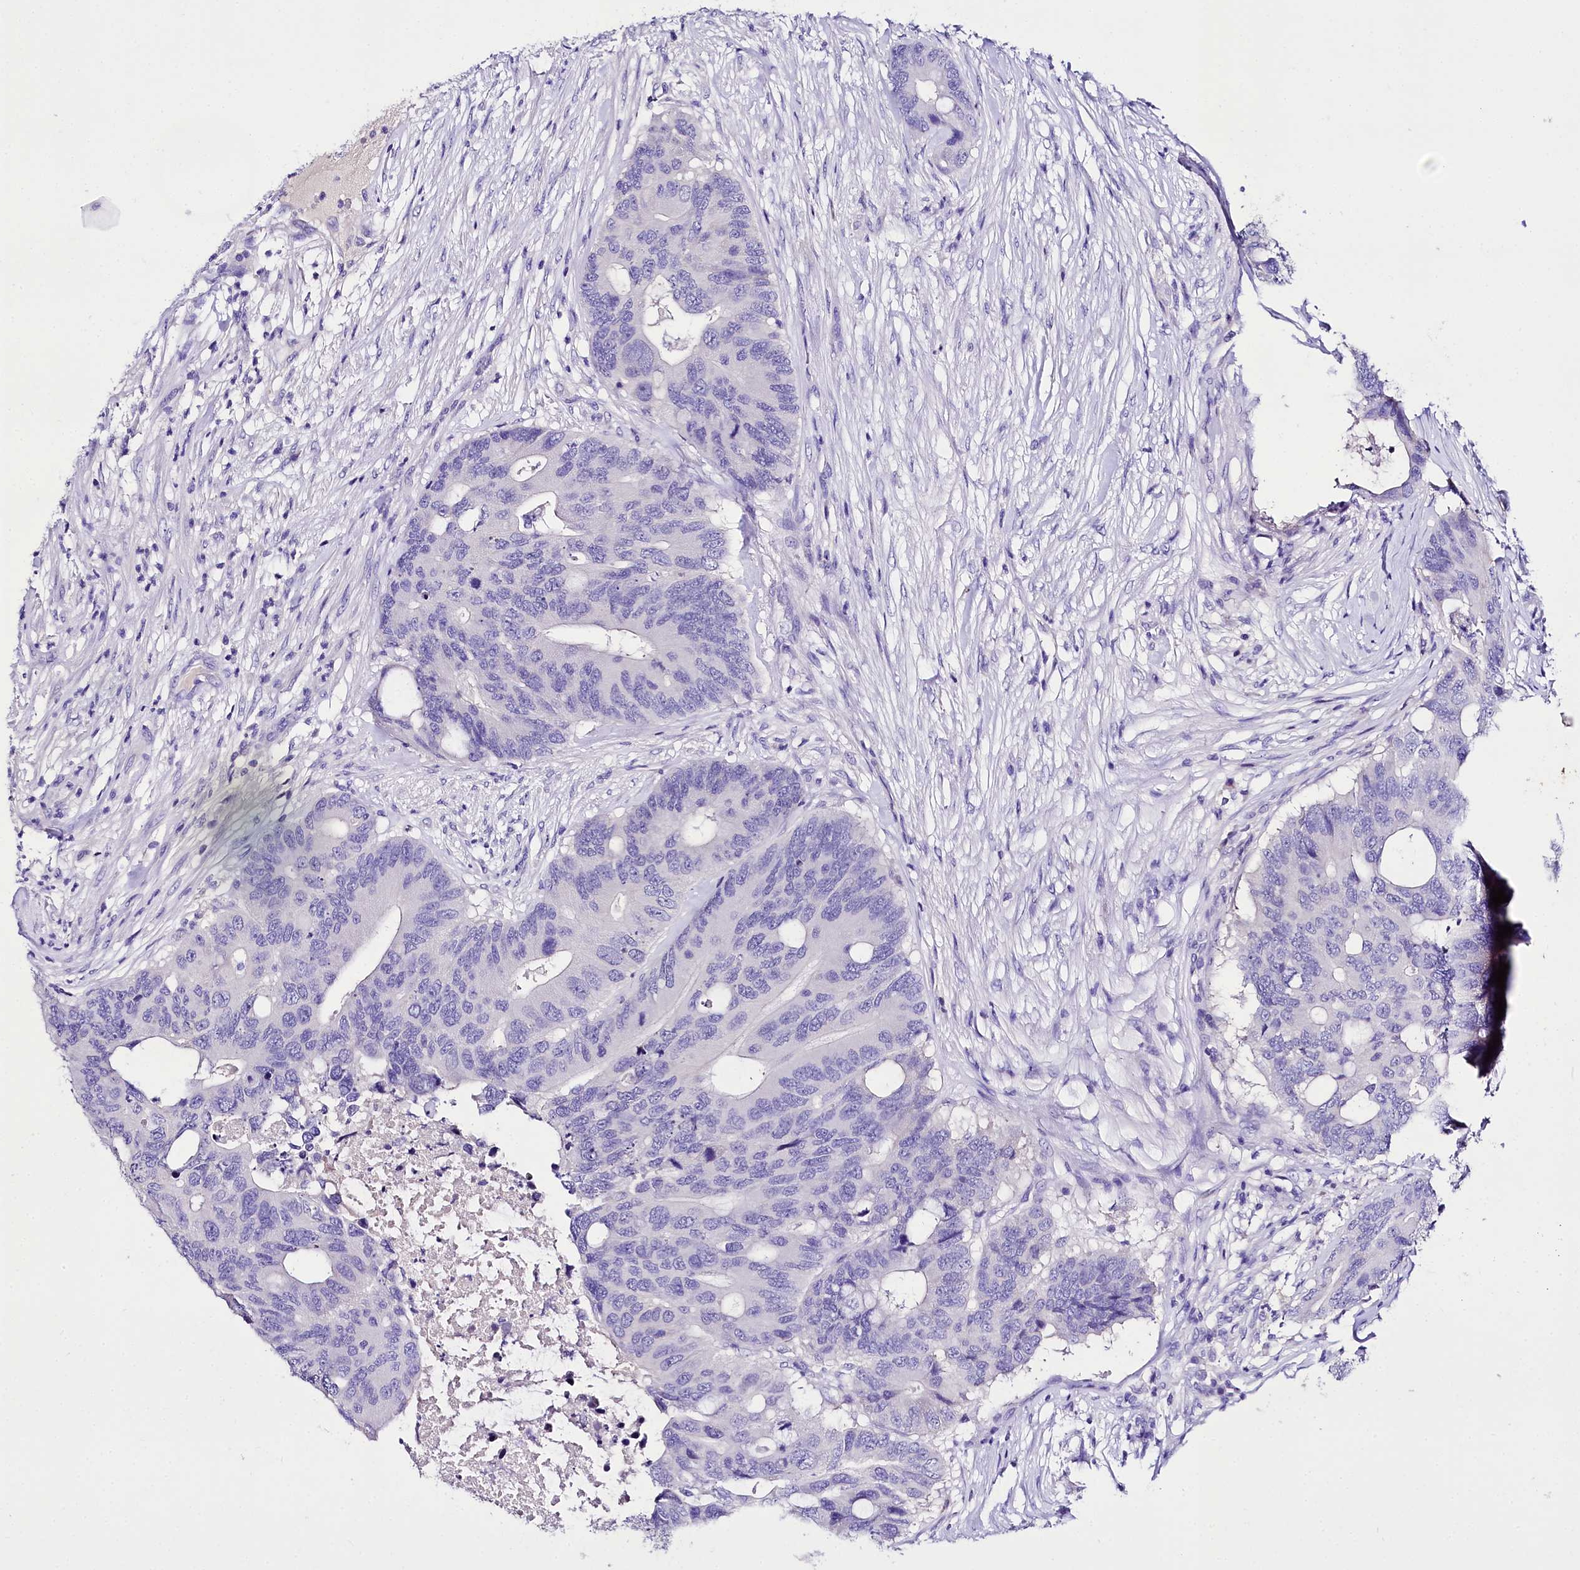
{"staining": {"intensity": "negative", "quantity": "none", "location": "none"}, "tissue": "colorectal cancer", "cell_type": "Tumor cells", "image_type": "cancer", "snomed": [{"axis": "morphology", "description": "Adenocarcinoma, NOS"}, {"axis": "topography", "description": "Colon"}], "caption": "An immunohistochemistry (IHC) histopathology image of colorectal cancer (adenocarcinoma) is shown. There is no staining in tumor cells of colorectal cancer (adenocarcinoma).", "gene": "A2ML1", "patient": {"sex": "male", "age": 71}}